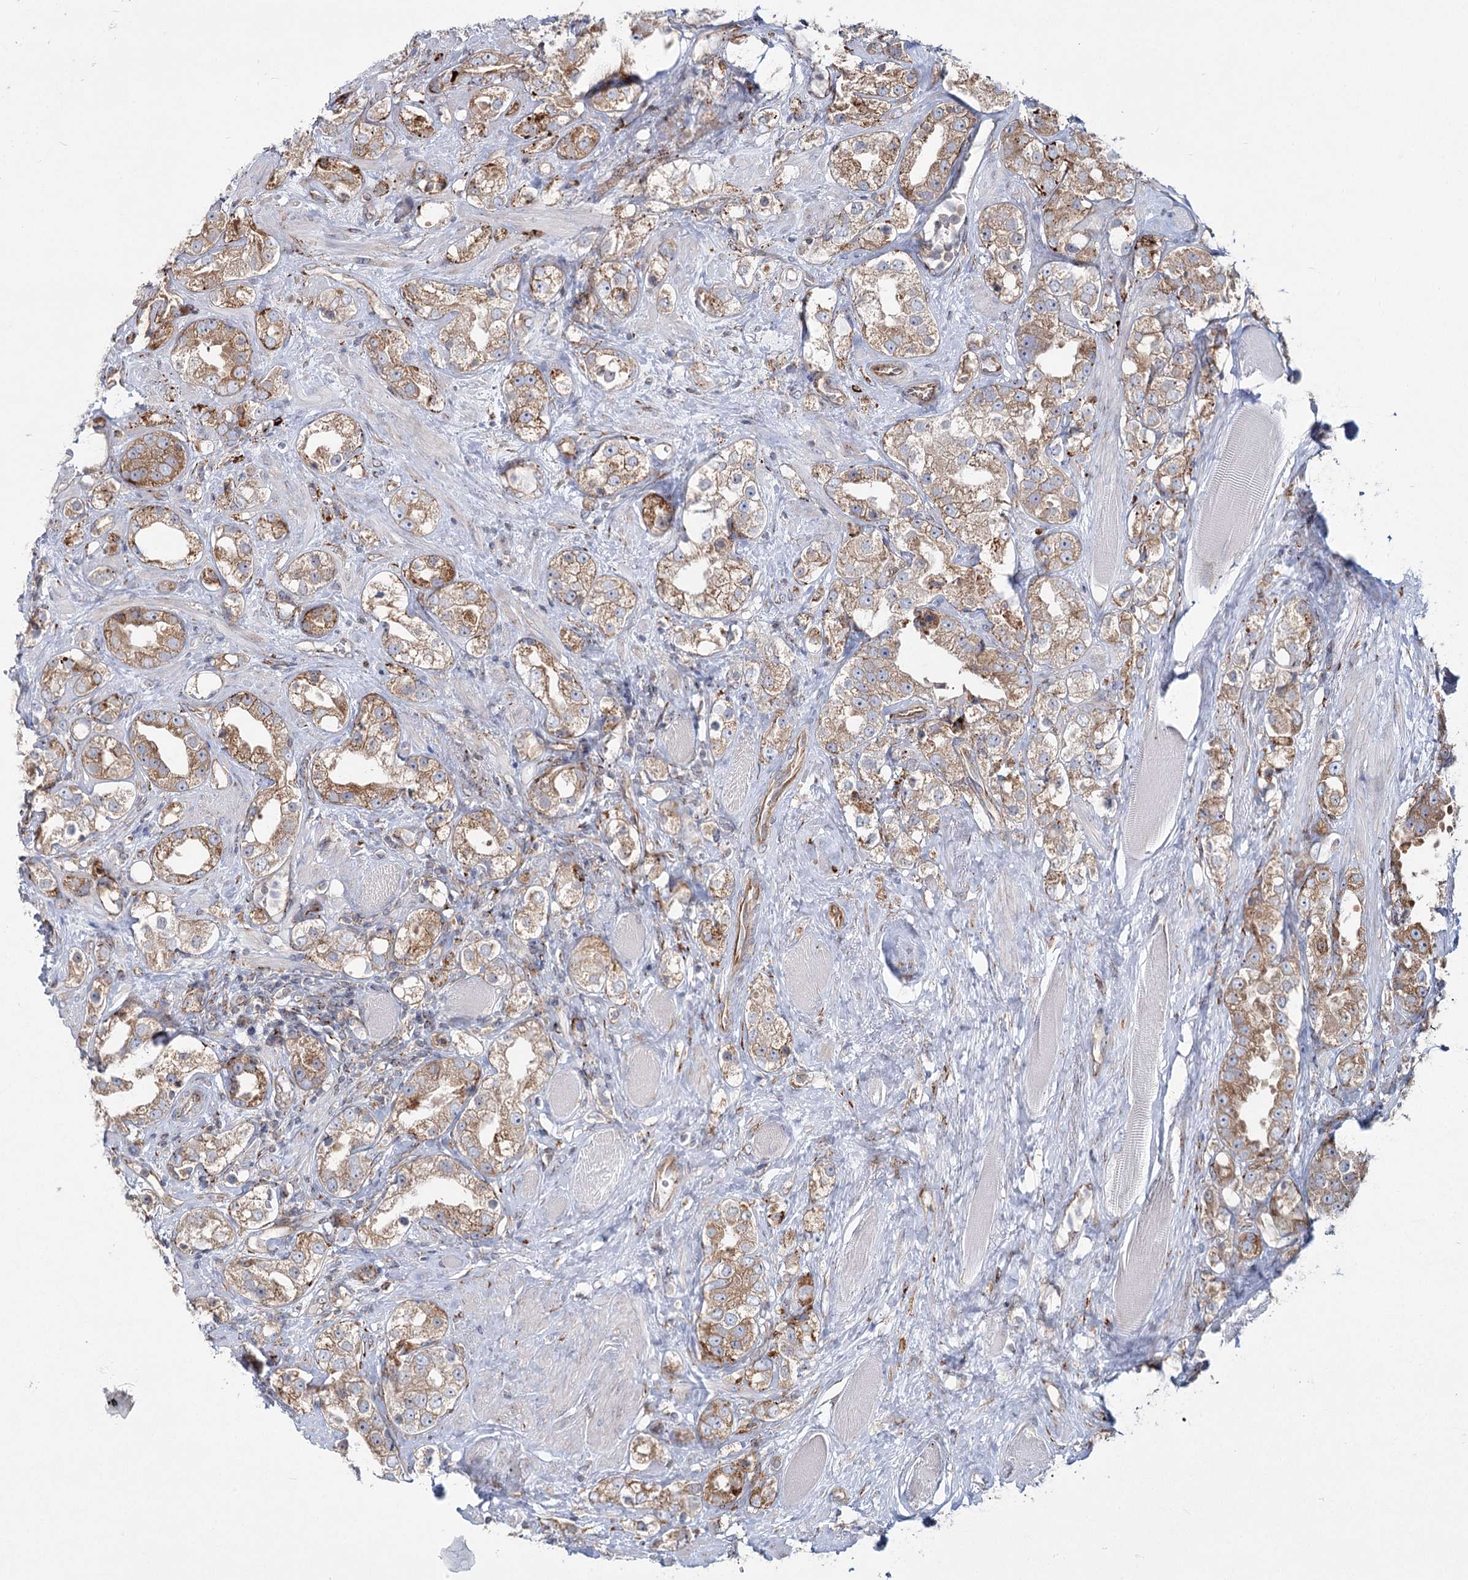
{"staining": {"intensity": "moderate", "quantity": ">75%", "location": "cytoplasmic/membranous"}, "tissue": "prostate cancer", "cell_type": "Tumor cells", "image_type": "cancer", "snomed": [{"axis": "morphology", "description": "Adenocarcinoma, NOS"}, {"axis": "topography", "description": "Prostate"}], "caption": "Brown immunohistochemical staining in prostate cancer (adenocarcinoma) demonstrates moderate cytoplasmic/membranous positivity in approximately >75% of tumor cells.", "gene": "POGLUT1", "patient": {"sex": "male", "age": 79}}